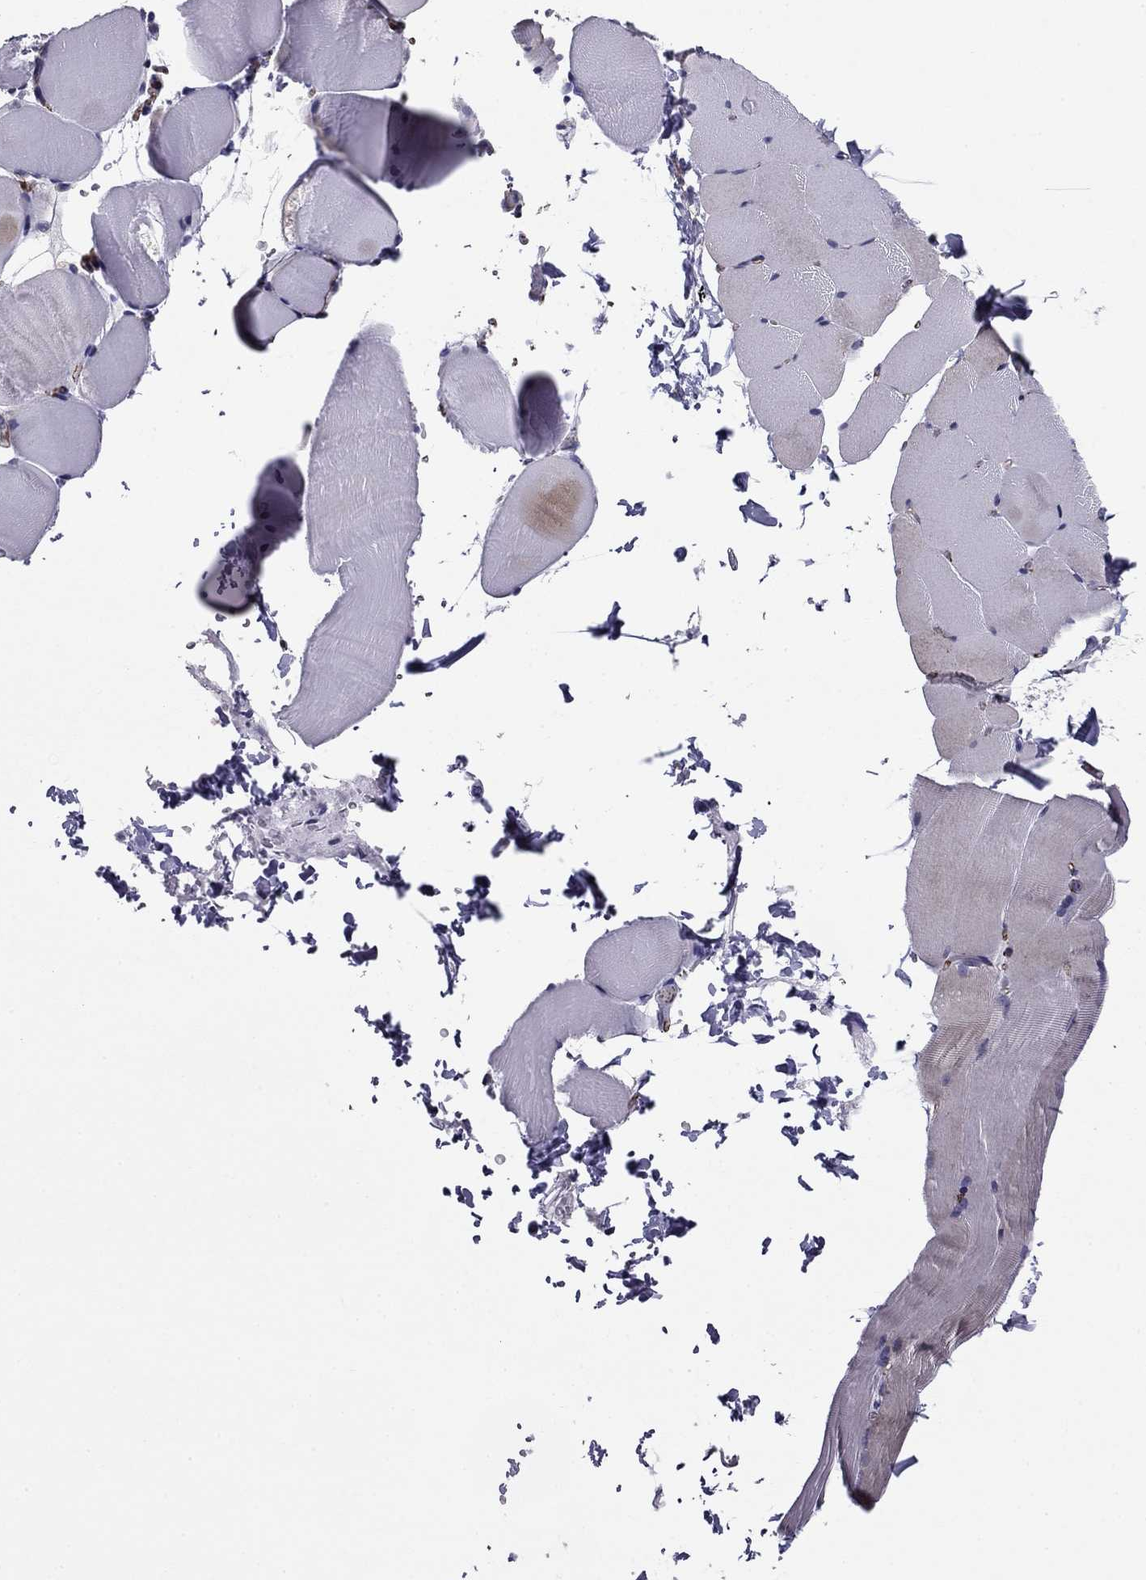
{"staining": {"intensity": "negative", "quantity": "none", "location": "none"}, "tissue": "skeletal muscle", "cell_type": "Myocytes", "image_type": "normal", "snomed": [{"axis": "morphology", "description": "Normal tissue, NOS"}, {"axis": "topography", "description": "Skeletal muscle"}], "caption": "Immunohistochemical staining of benign human skeletal muscle displays no significant positivity in myocytes.", "gene": "ANKS4B", "patient": {"sex": "female", "age": 37}}